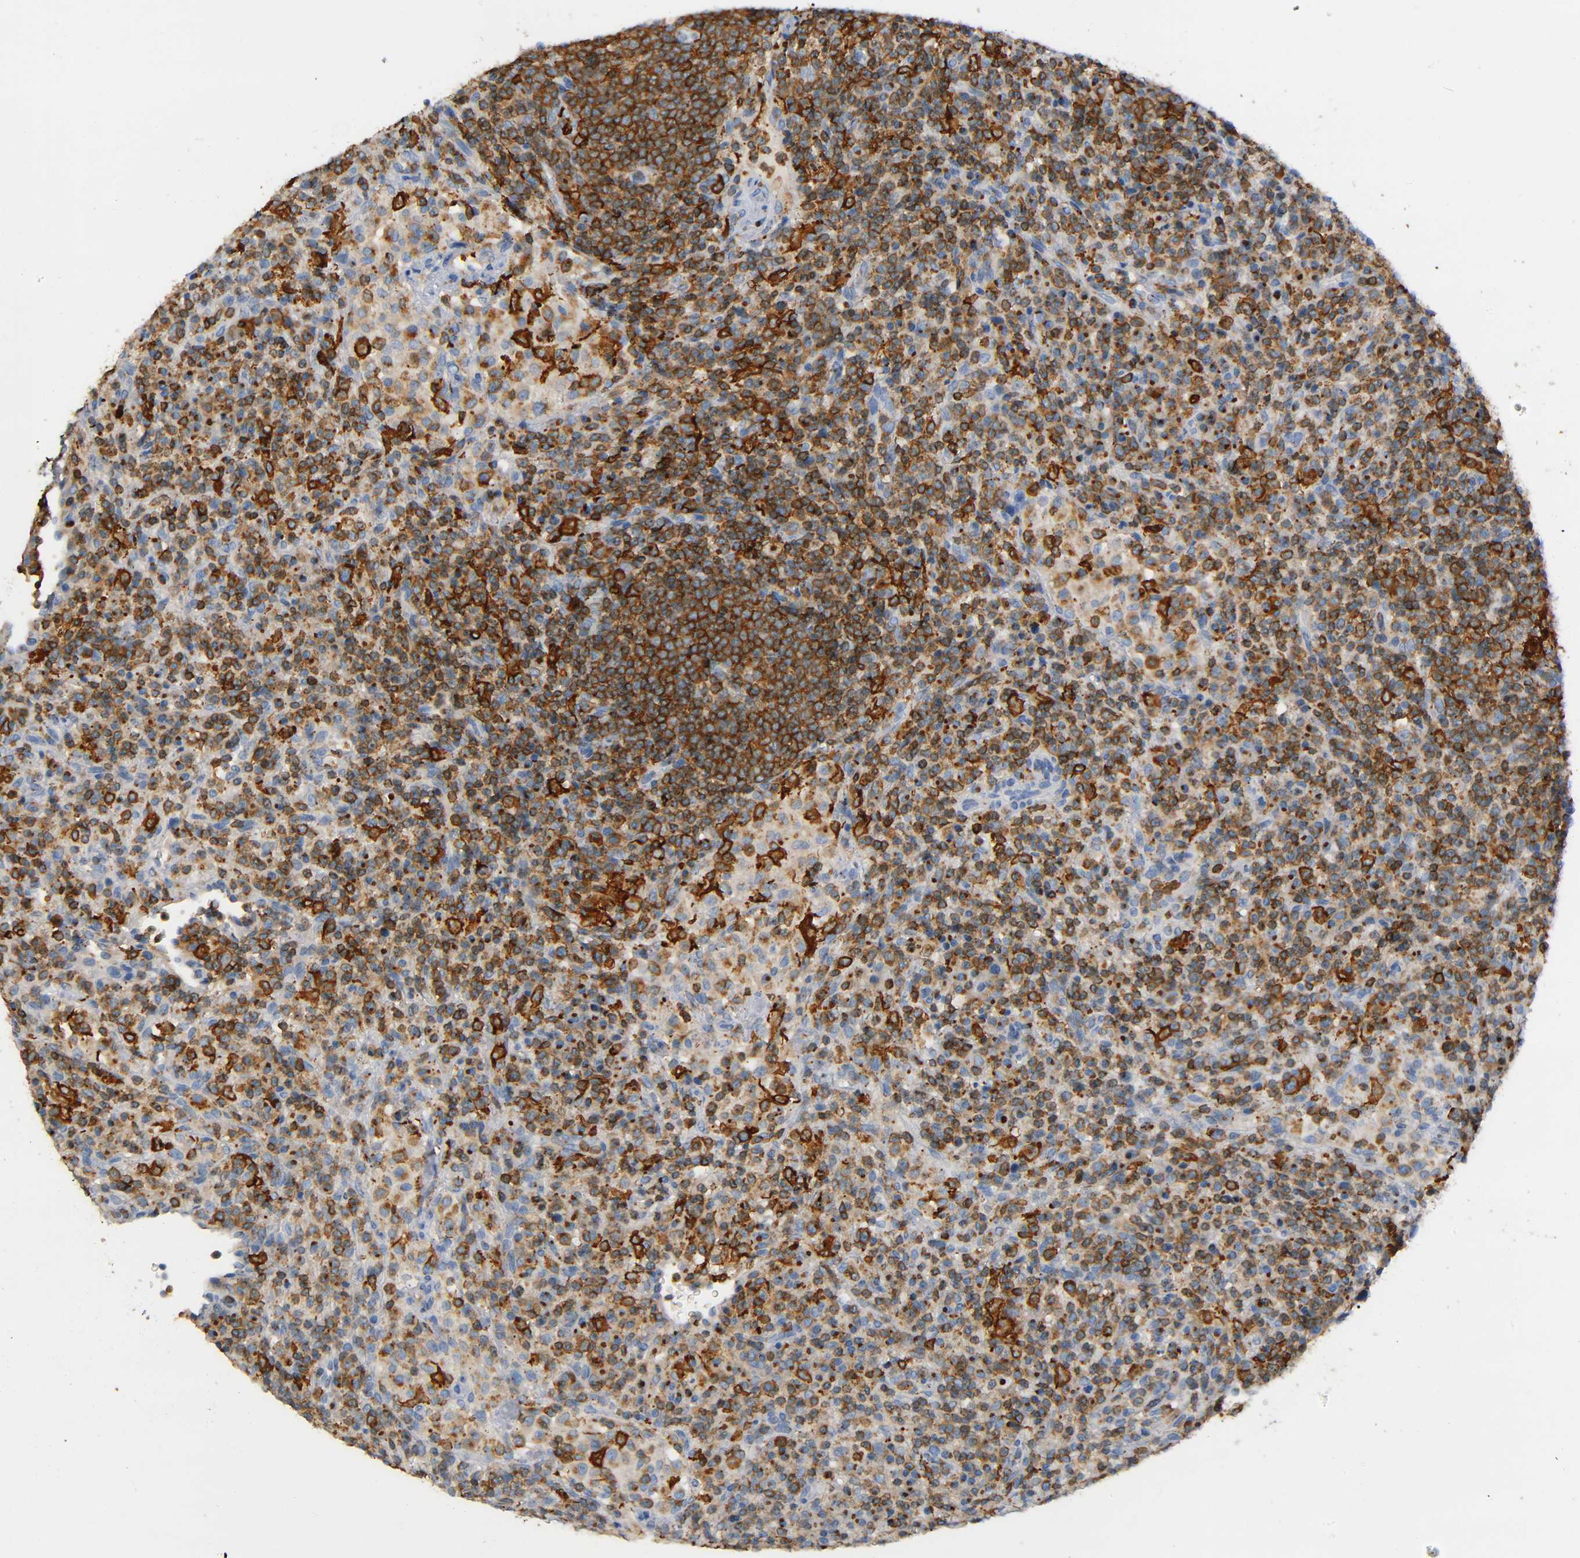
{"staining": {"intensity": "strong", "quantity": ">75%", "location": "cytoplasmic/membranous"}, "tissue": "lymphoma", "cell_type": "Tumor cells", "image_type": "cancer", "snomed": [{"axis": "morphology", "description": "Hodgkin's disease, NOS"}, {"axis": "topography", "description": "Lymph node"}], "caption": "Protein positivity by immunohistochemistry displays strong cytoplasmic/membranous staining in approximately >75% of tumor cells in lymphoma.", "gene": "CAPN10", "patient": {"sex": "male", "age": 65}}